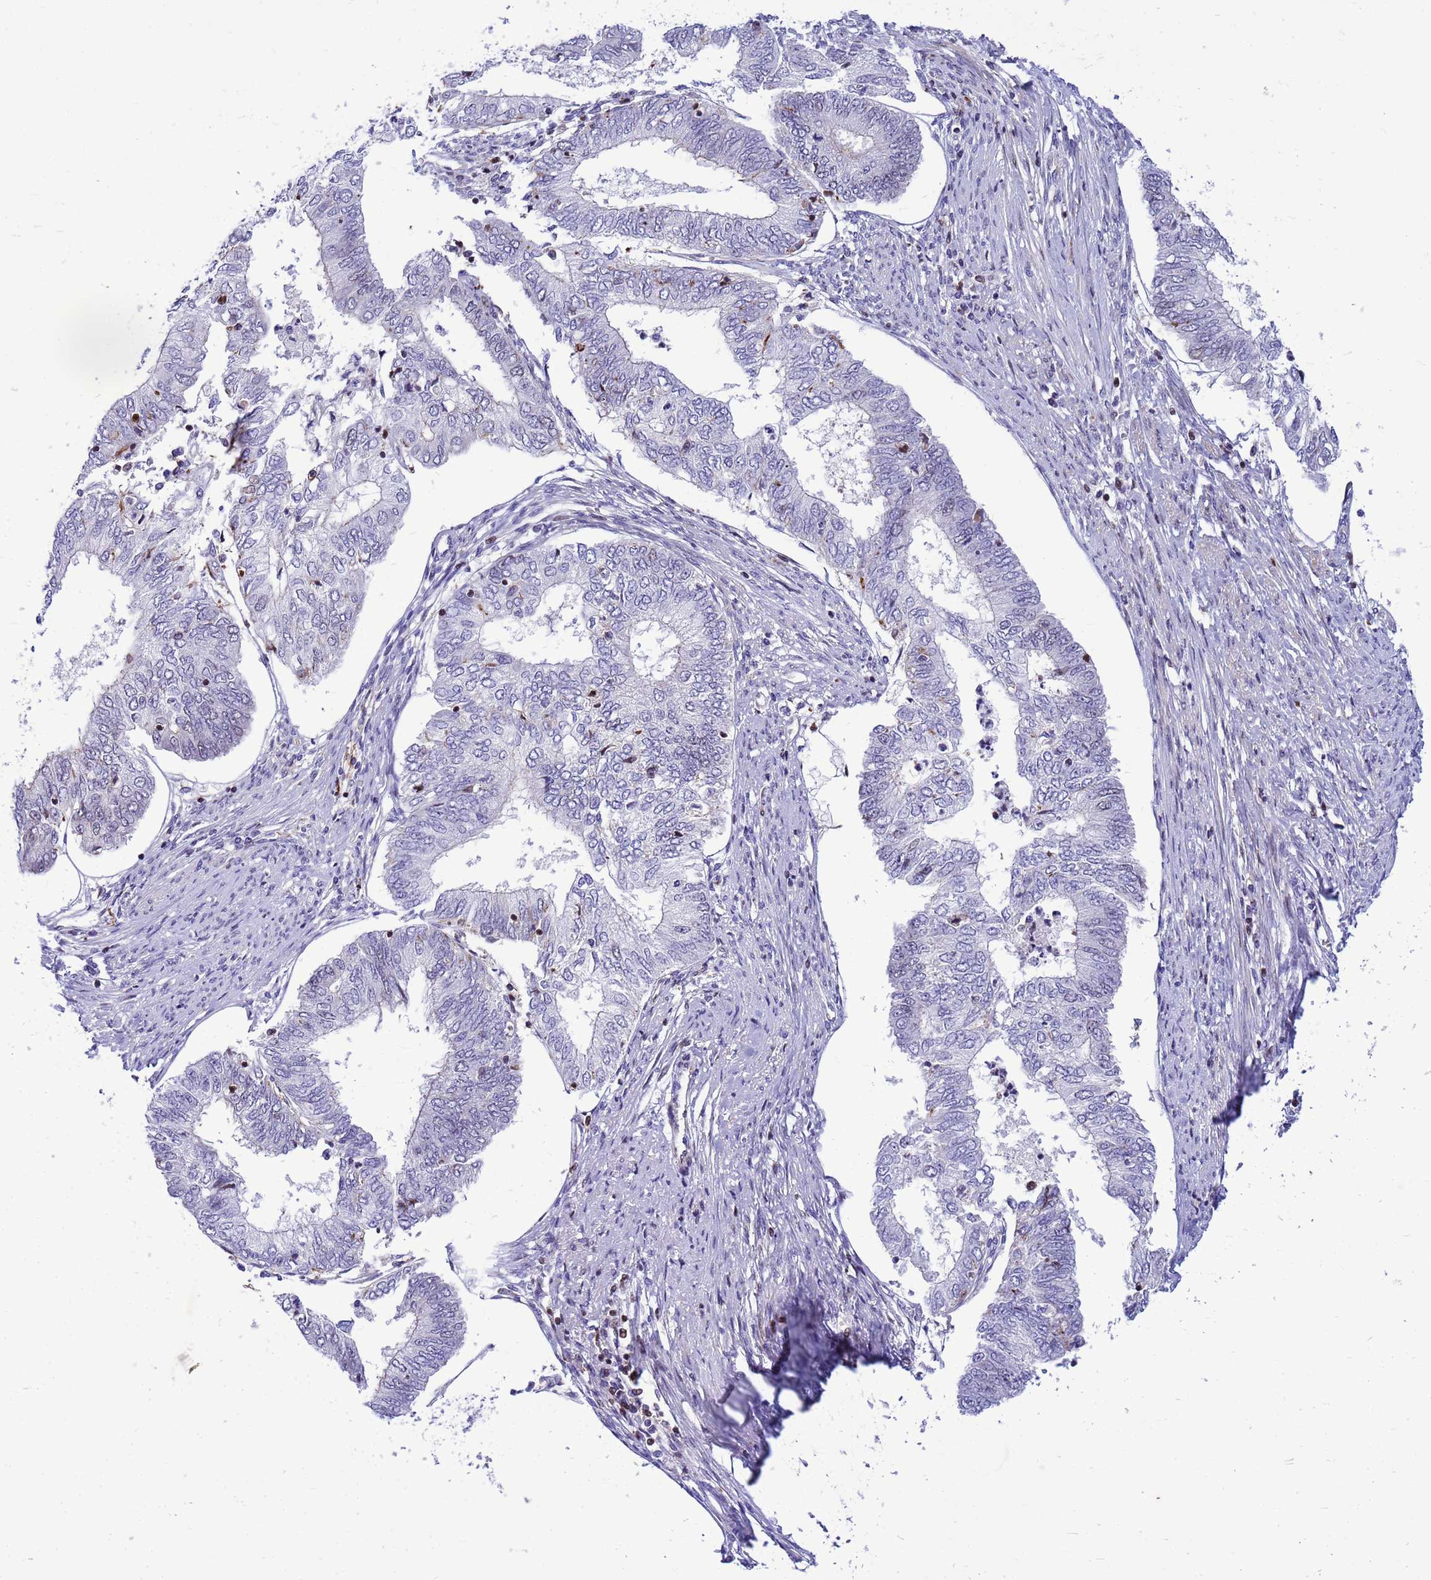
{"staining": {"intensity": "negative", "quantity": "none", "location": "none"}, "tissue": "endometrial cancer", "cell_type": "Tumor cells", "image_type": "cancer", "snomed": [{"axis": "morphology", "description": "Adenocarcinoma, NOS"}, {"axis": "topography", "description": "Endometrium"}], "caption": "This is an IHC histopathology image of endometrial cancer (adenocarcinoma). There is no expression in tumor cells.", "gene": "ADAMTS7", "patient": {"sex": "female", "age": 68}}